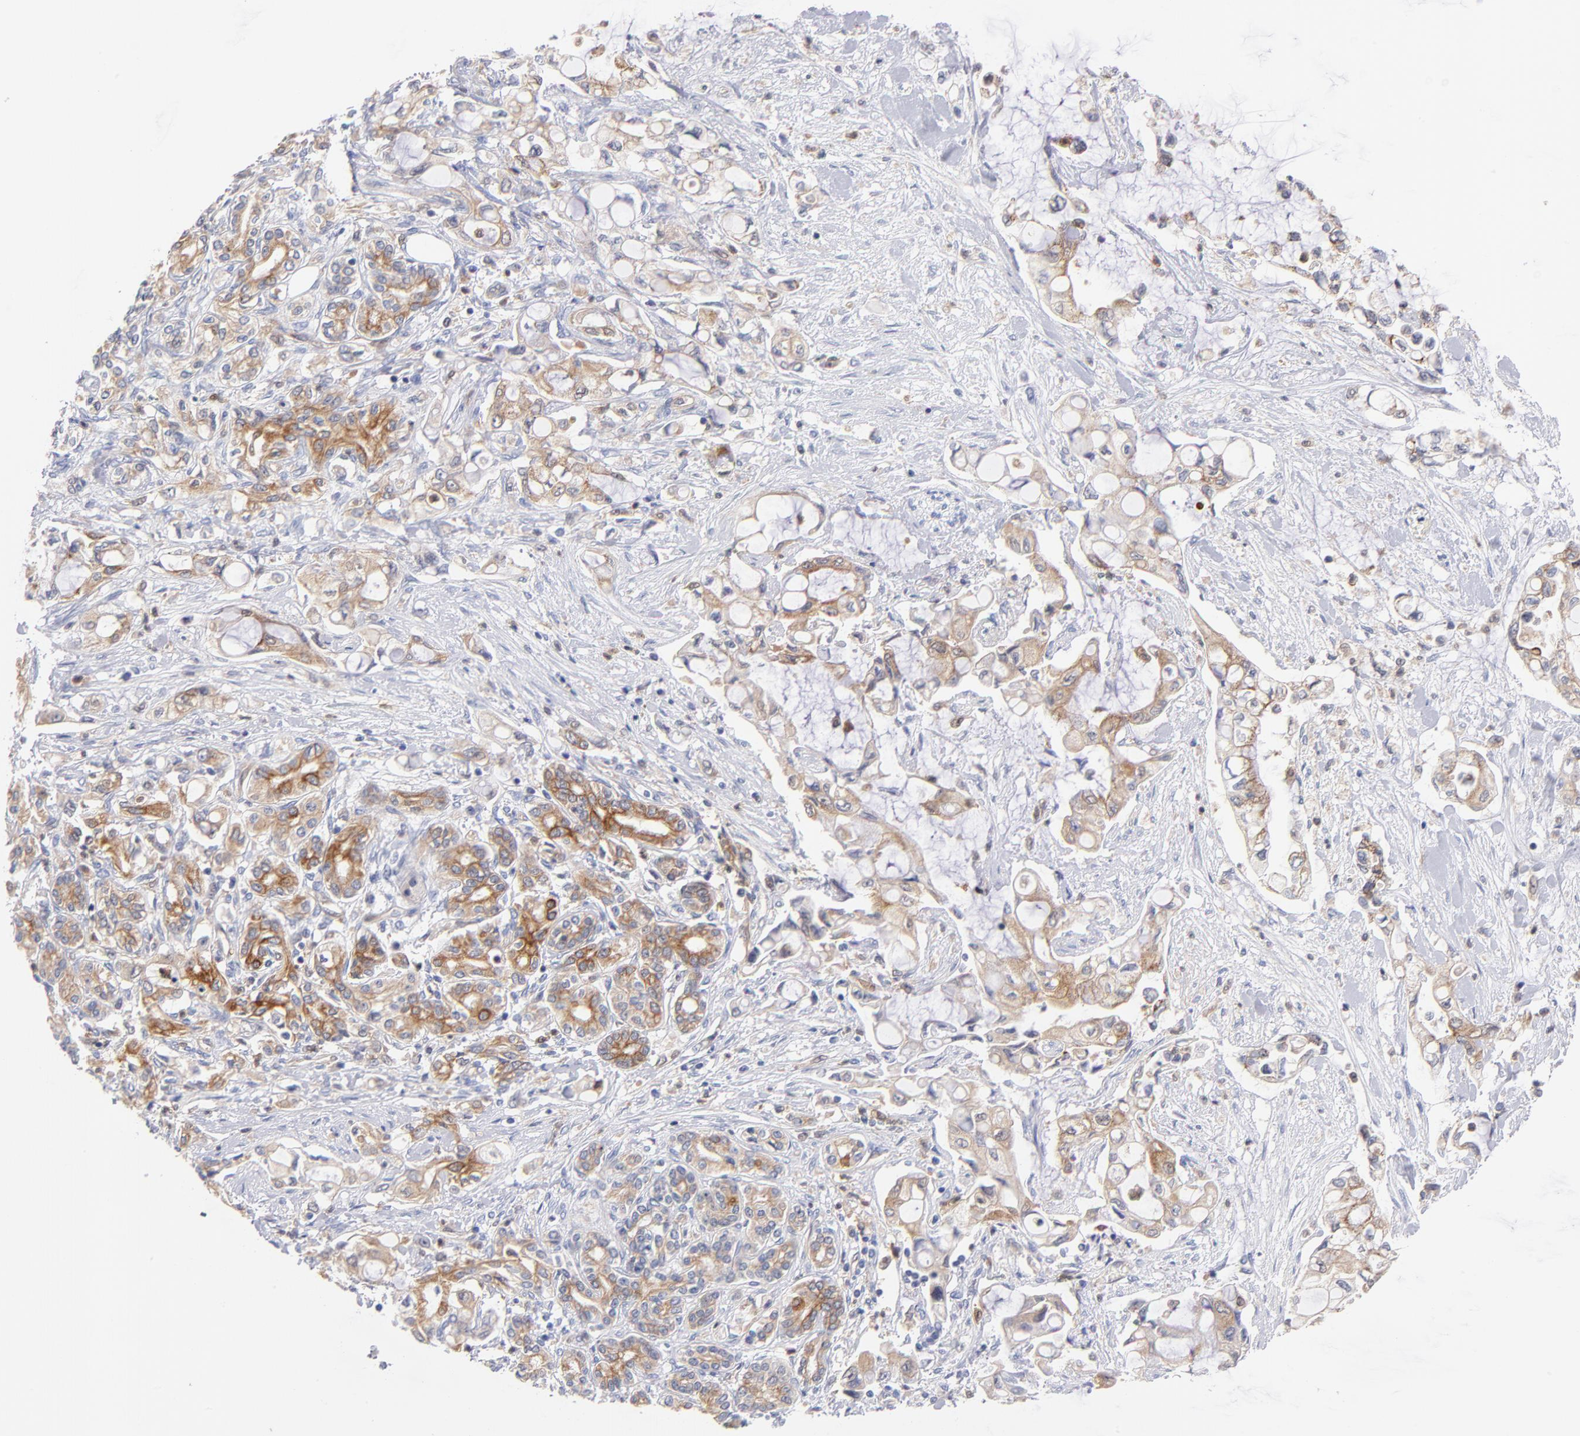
{"staining": {"intensity": "weak", "quantity": "25%-75%", "location": "cytoplasmic/membranous"}, "tissue": "pancreatic cancer", "cell_type": "Tumor cells", "image_type": "cancer", "snomed": [{"axis": "morphology", "description": "Adenocarcinoma, NOS"}, {"axis": "topography", "description": "Pancreas"}], "caption": "IHC staining of pancreatic cancer (adenocarcinoma), which demonstrates low levels of weak cytoplasmic/membranous positivity in approximately 25%-75% of tumor cells indicating weak cytoplasmic/membranous protein staining. The staining was performed using DAB (brown) for protein detection and nuclei were counterstained in hematoxylin (blue).", "gene": "BID", "patient": {"sex": "female", "age": 70}}